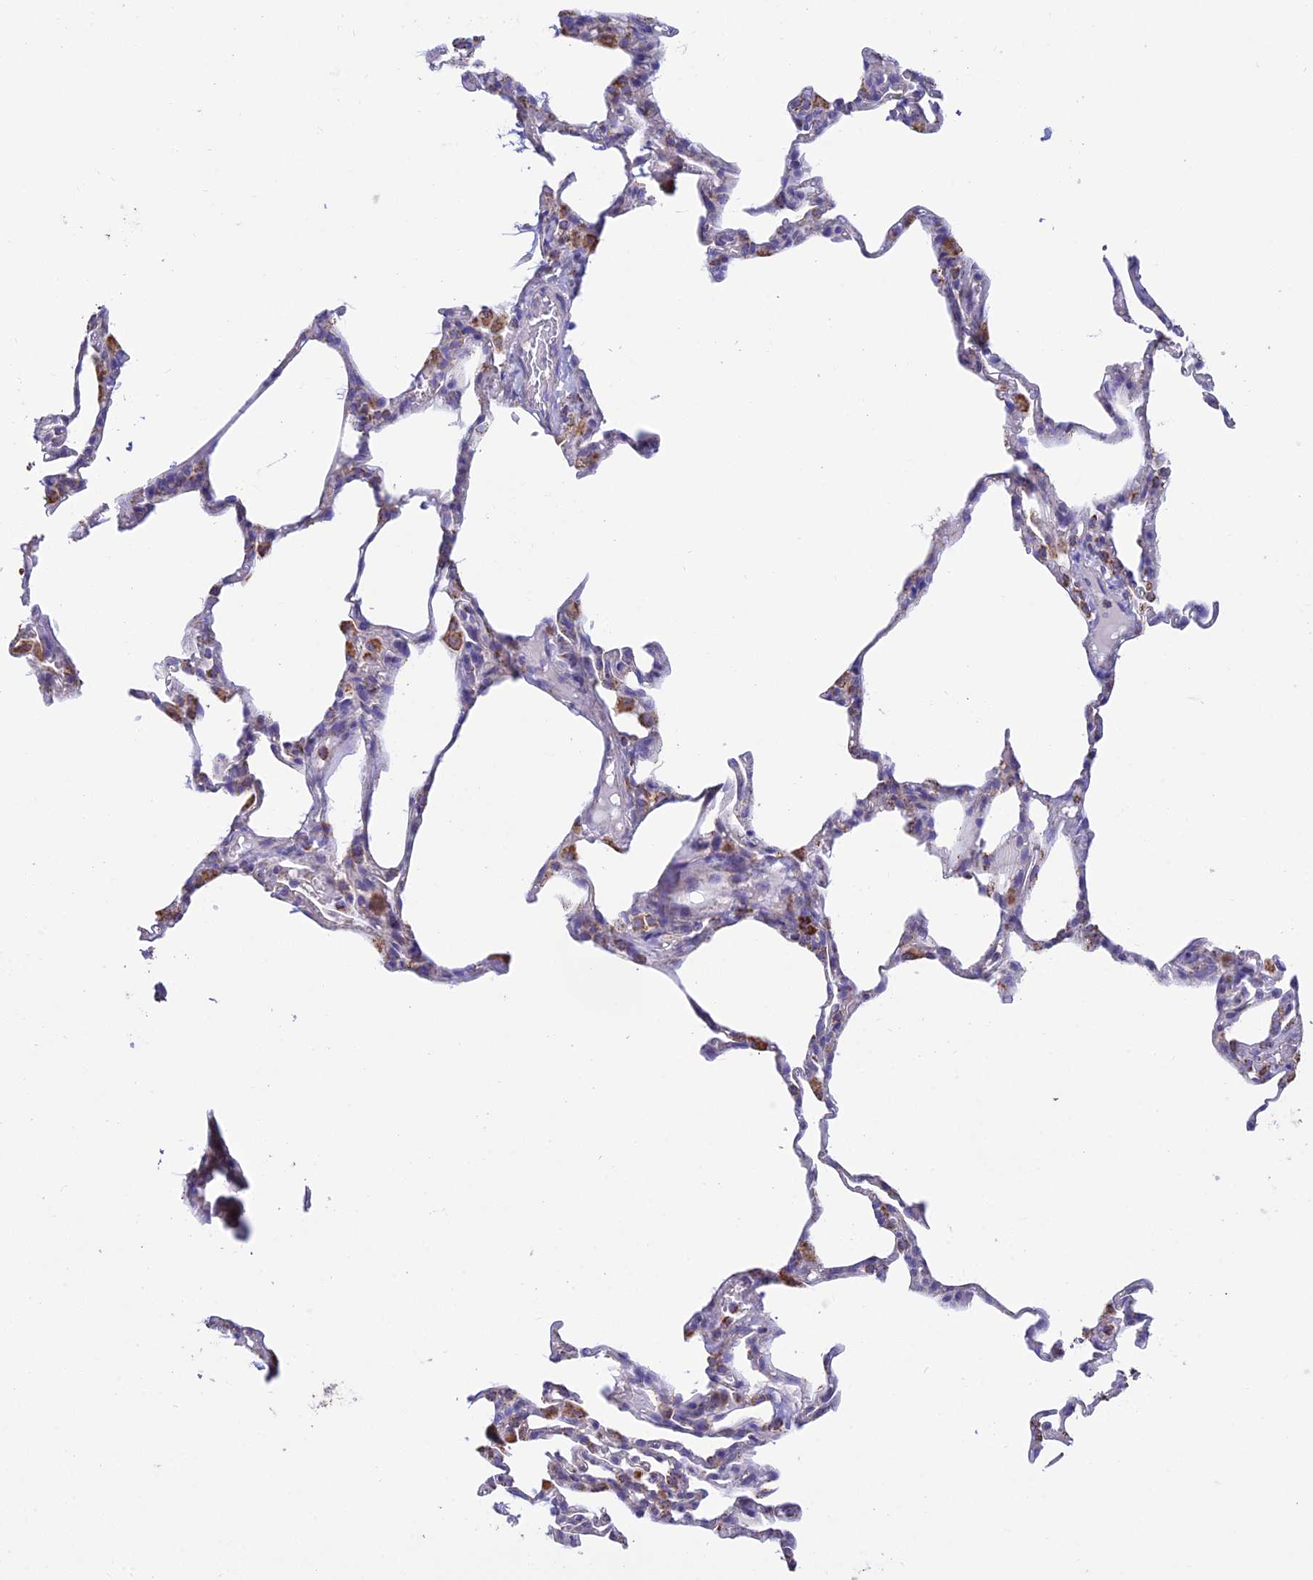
{"staining": {"intensity": "moderate", "quantity": "<25%", "location": "cytoplasmic/membranous"}, "tissue": "lung", "cell_type": "Alveolar cells", "image_type": "normal", "snomed": [{"axis": "morphology", "description": "Normal tissue, NOS"}, {"axis": "topography", "description": "Lung"}], "caption": "Immunohistochemistry (IHC) of benign human lung demonstrates low levels of moderate cytoplasmic/membranous expression in approximately <25% of alveolar cells.", "gene": "OR2W3", "patient": {"sex": "male", "age": 20}}